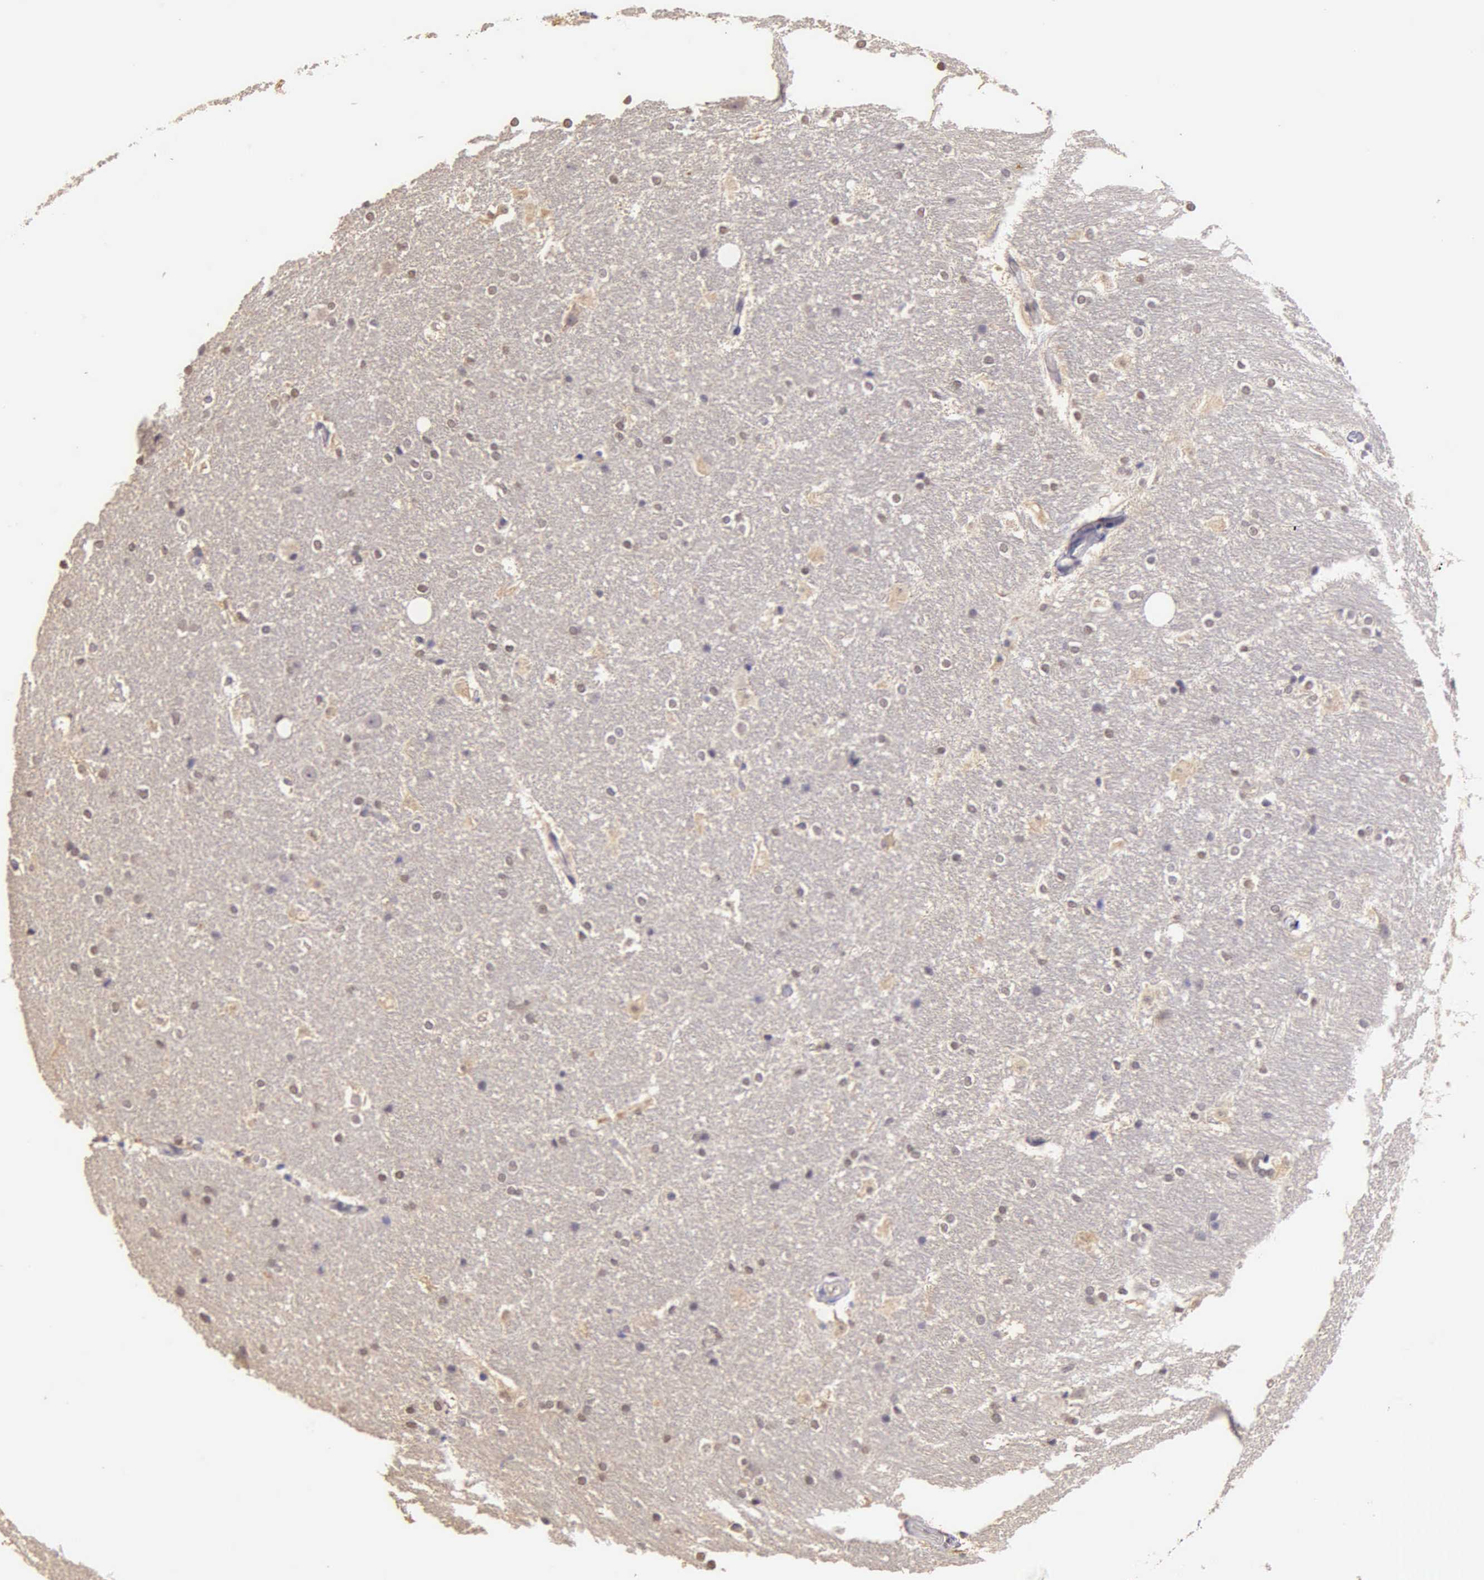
{"staining": {"intensity": "moderate", "quantity": "<25%", "location": "nuclear"}, "tissue": "hippocampus", "cell_type": "Glial cells", "image_type": "normal", "snomed": [{"axis": "morphology", "description": "Normal tissue, NOS"}, {"axis": "topography", "description": "Hippocampus"}], "caption": "There is low levels of moderate nuclear staining in glial cells of normal hippocampus, as demonstrated by immunohistochemical staining (brown color).", "gene": "MKI67", "patient": {"sex": "female", "age": 19}}